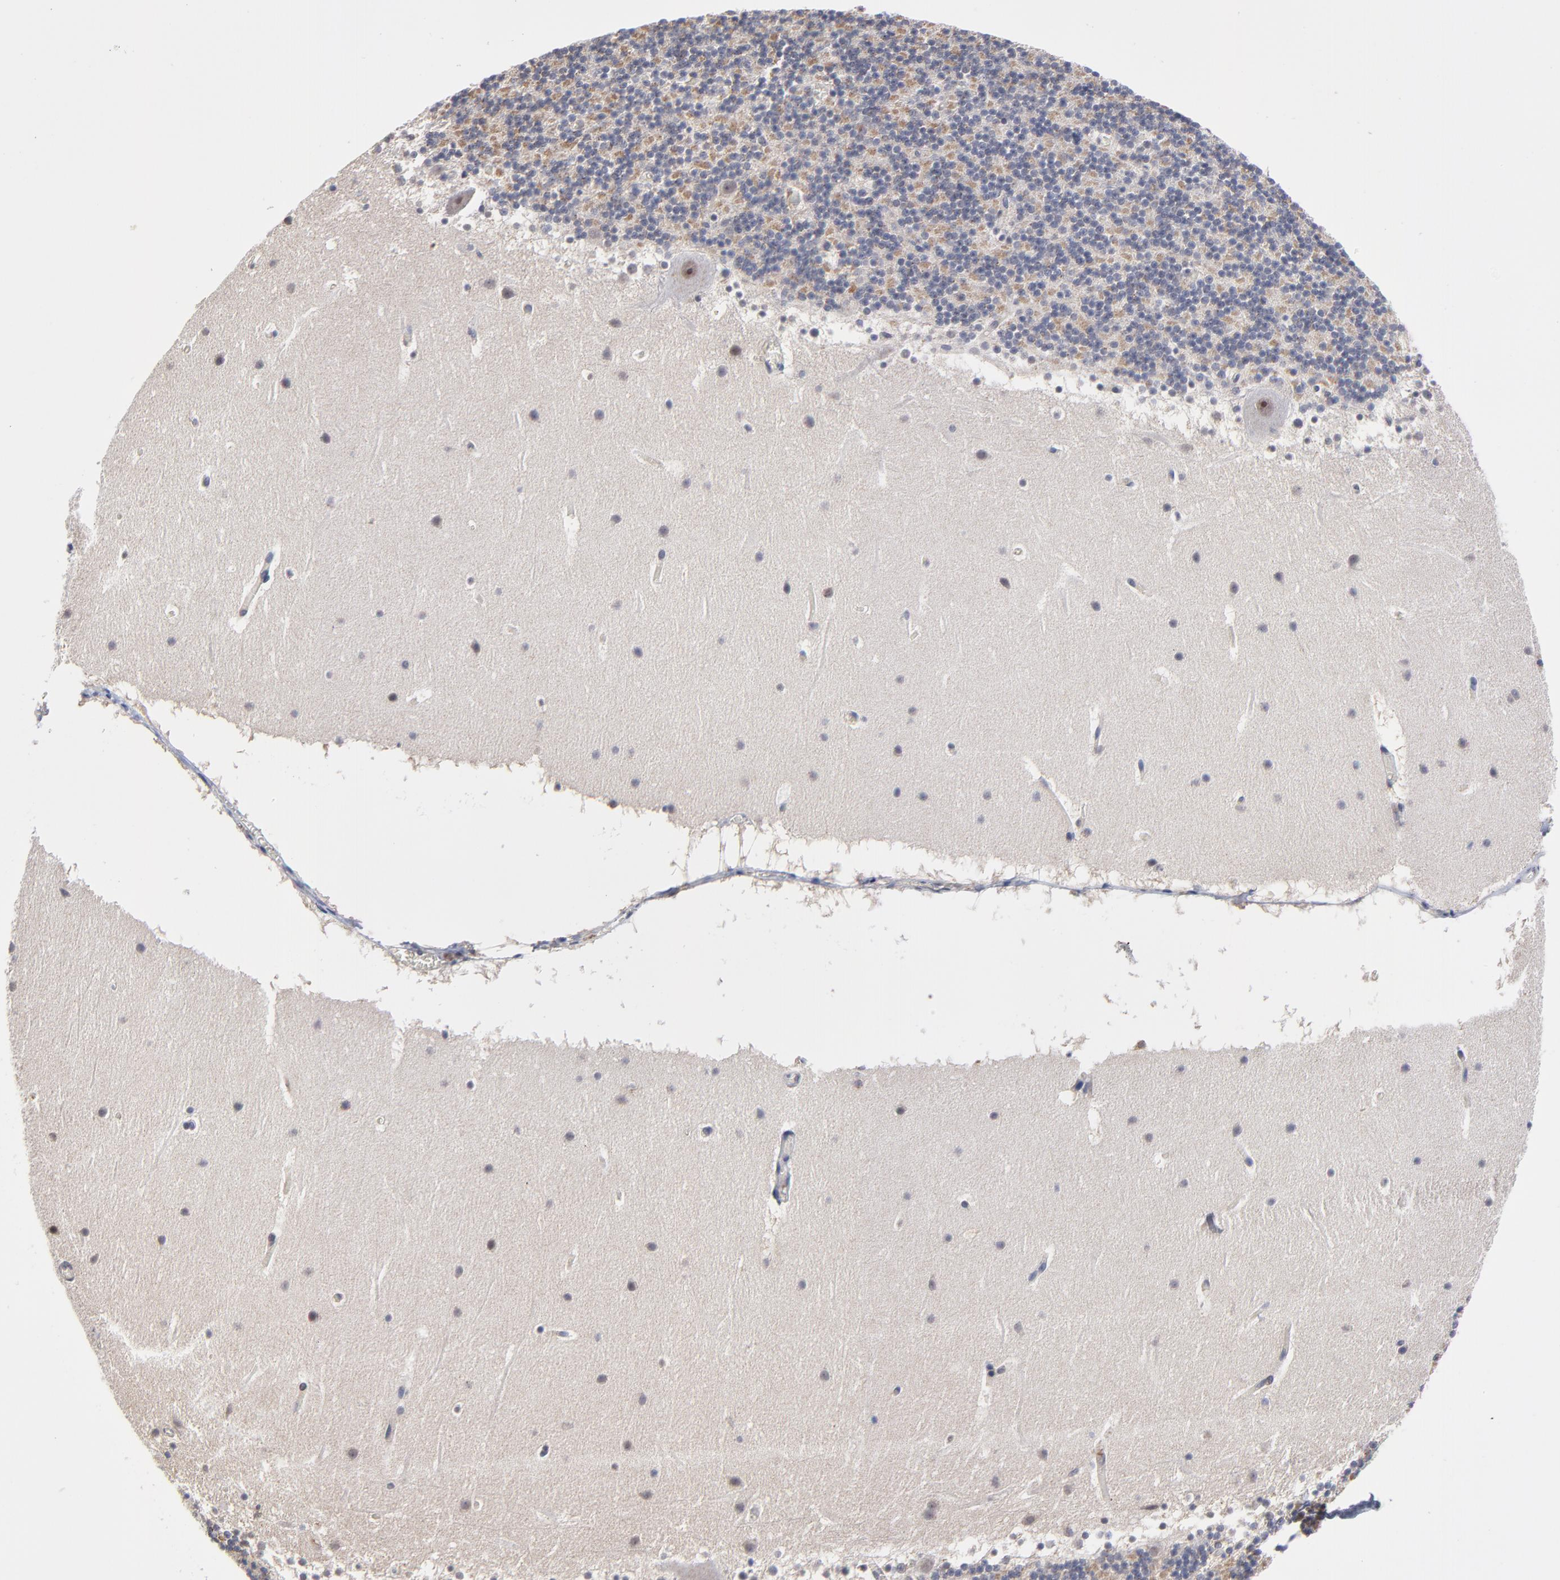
{"staining": {"intensity": "negative", "quantity": "none", "location": "none"}, "tissue": "cerebellum", "cell_type": "Cells in granular layer", "image_type": "normal", "snomed": [{"axis": "morphology", "description": "Normal tissue, NOS"}, {"axis": "topography", "description": "Cerebellum"}], "caption": "The immunohistochemistry micrograph has no significant expression in cells in granular layer of cerebellum.", "gene": "ZNF157", "patient": {"sex": "male", "age": 45}}